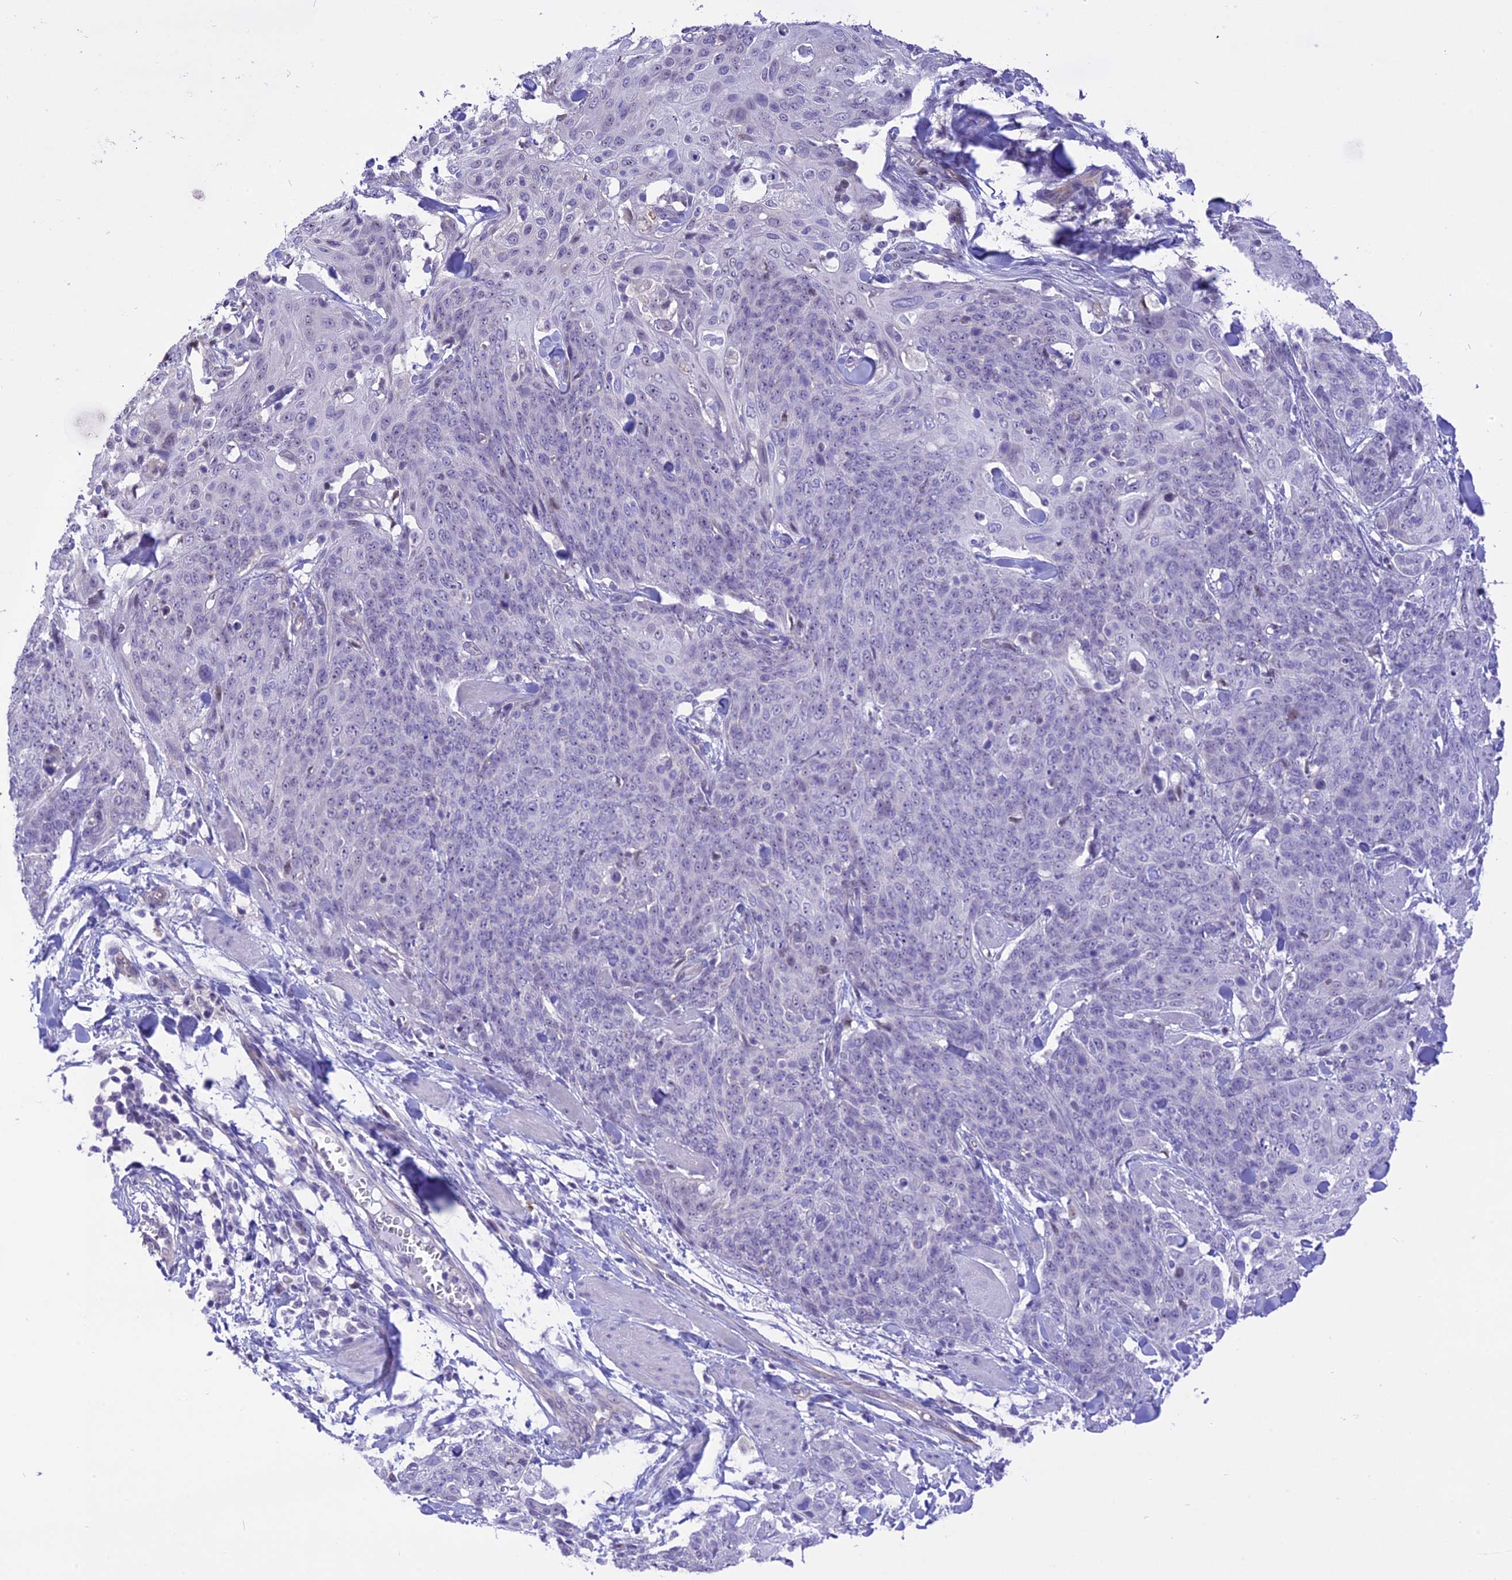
{"staining": {"intensity": "negative", "quantity": "none", "location": "none"}, "tissue": "skin cancer", "cell_type": "Tumor cells", "image_type": "cancer", "snomed": [{"axis": "morphology", "description": "Squamous cell carcinoma, NOS"}, {"axis": "topography", "description": "Skin"}, {"axis": "topography", "description": "Vulva"}], "caption": "Tumor cells are negative for protein expression in human skin cancer.", "gene": "DCAF16", "patient": {"sex": "female", "age": 85}}